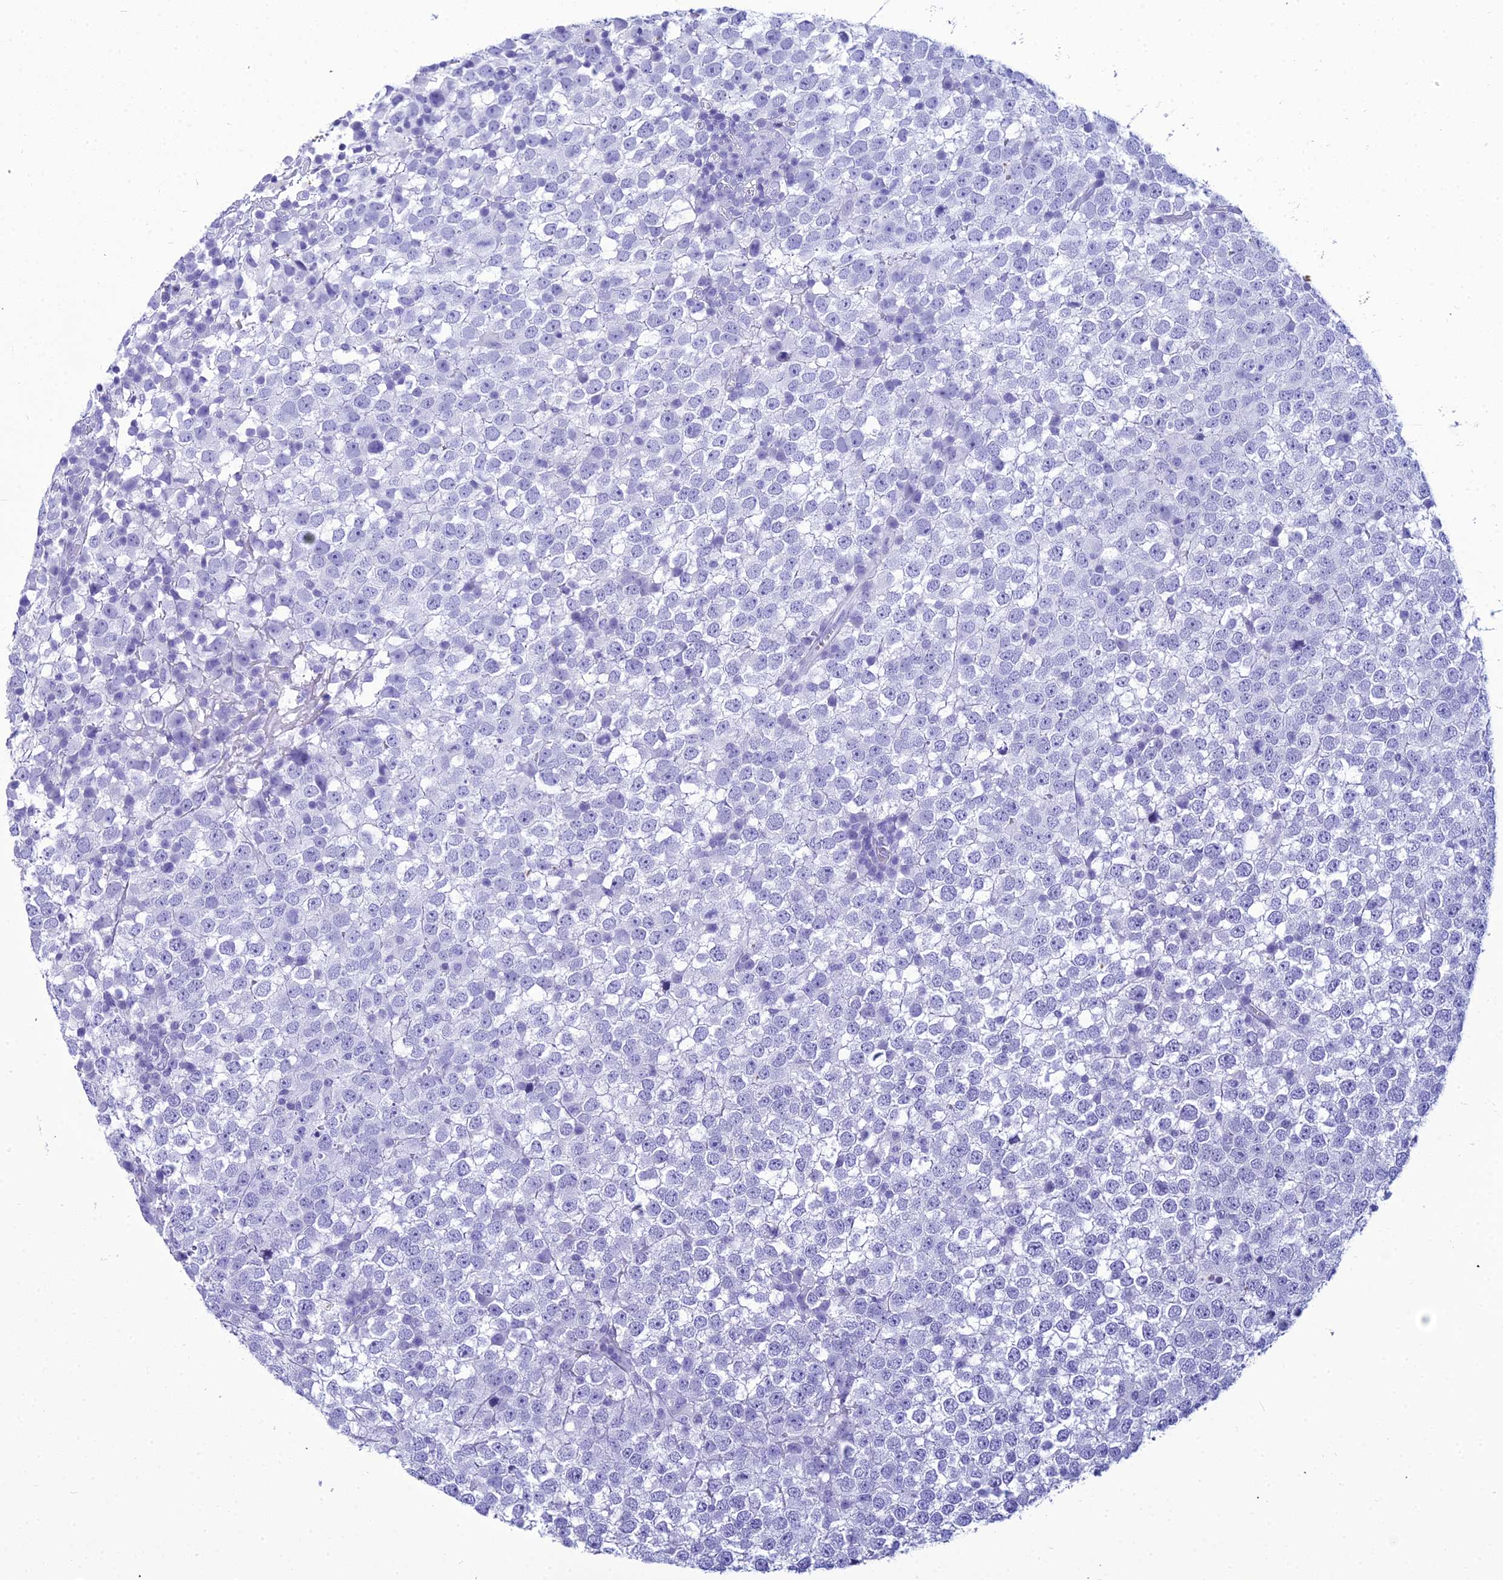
{"staining": {"intensity": "negative", "quantity": "none", "location": "none"}, "tissue": "testis cancer", "cell_type": "Tumor cells", "image_type": "cancer", "snomed": [{"axis": "morphology", "description": "Seminoma, NOS"}, {"axis": "topography", "description": "Testis"}], "caption": "Histopathology image shows no significant protein expression in tumor cells of testis seminoma. Nuclei are stained in blue.", "gene": "ZNF442", "patient": {"sex": "male", "age": 65}}